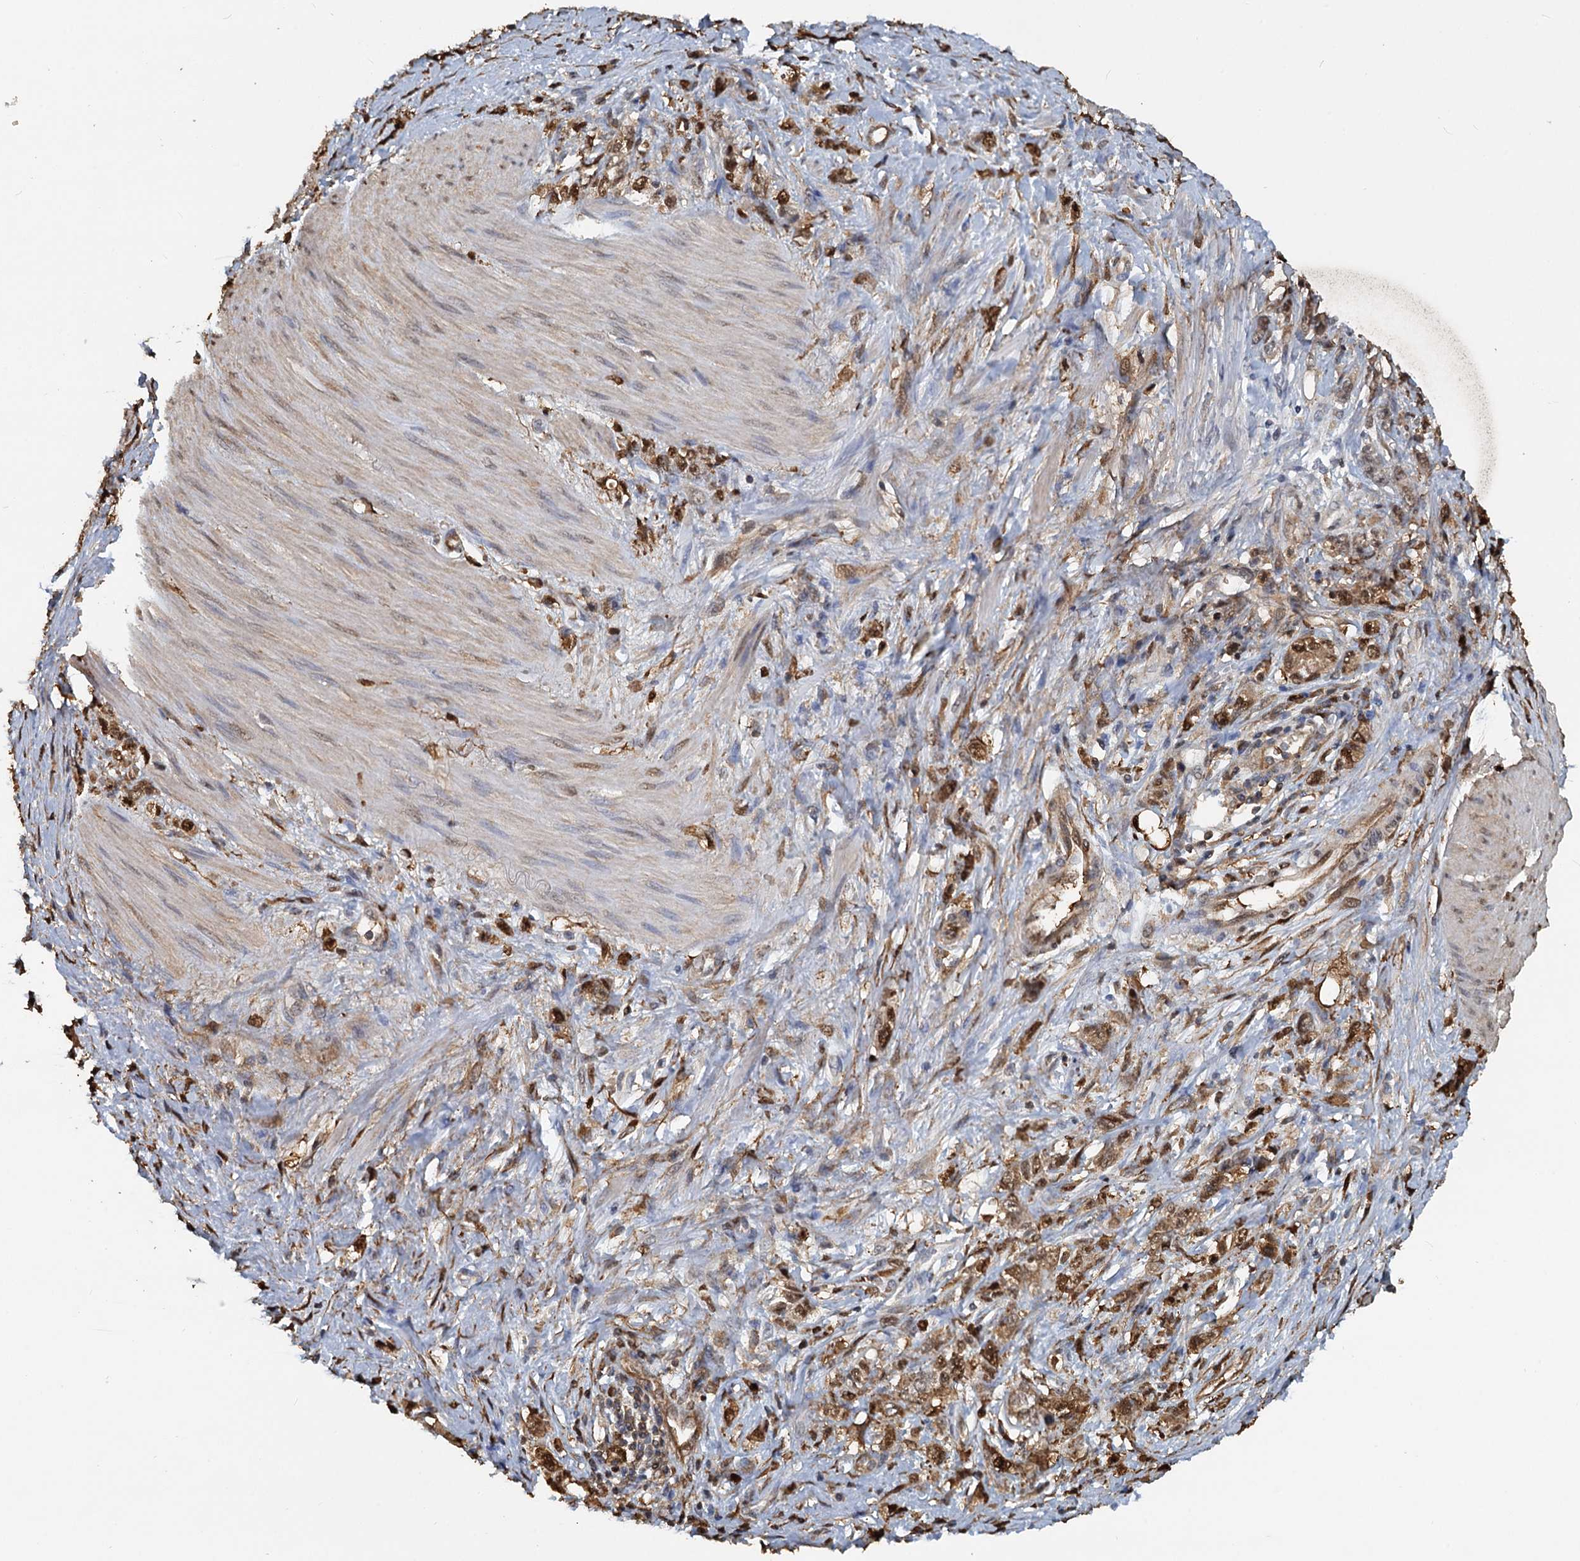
{"staining": {"intensity": "moderate", "quantity": ">75%", "location": "cytoplasmic/membranous,nuclear"}, "tissue": "stomach cancer", "cell_type": "Tumor cells", "image_type": "cancer", "snomed": [{"axis": "morphology", "description": "Adenocarcinoma, NOS"}, {"axis": "topography", "description": "Stomach"}], "caption": "Tumor cells demonstrate moderate cytoplasmic/membranous and nuclear expression in about >75% of cells in adenocarcinoma (stomach). (DAB (3,3'-diaminobenzidine) IHC, brown staining for protein, blue staining for nuclei).", "gene": "S100A6", "patient": {"sex": "female", "age": 76}}